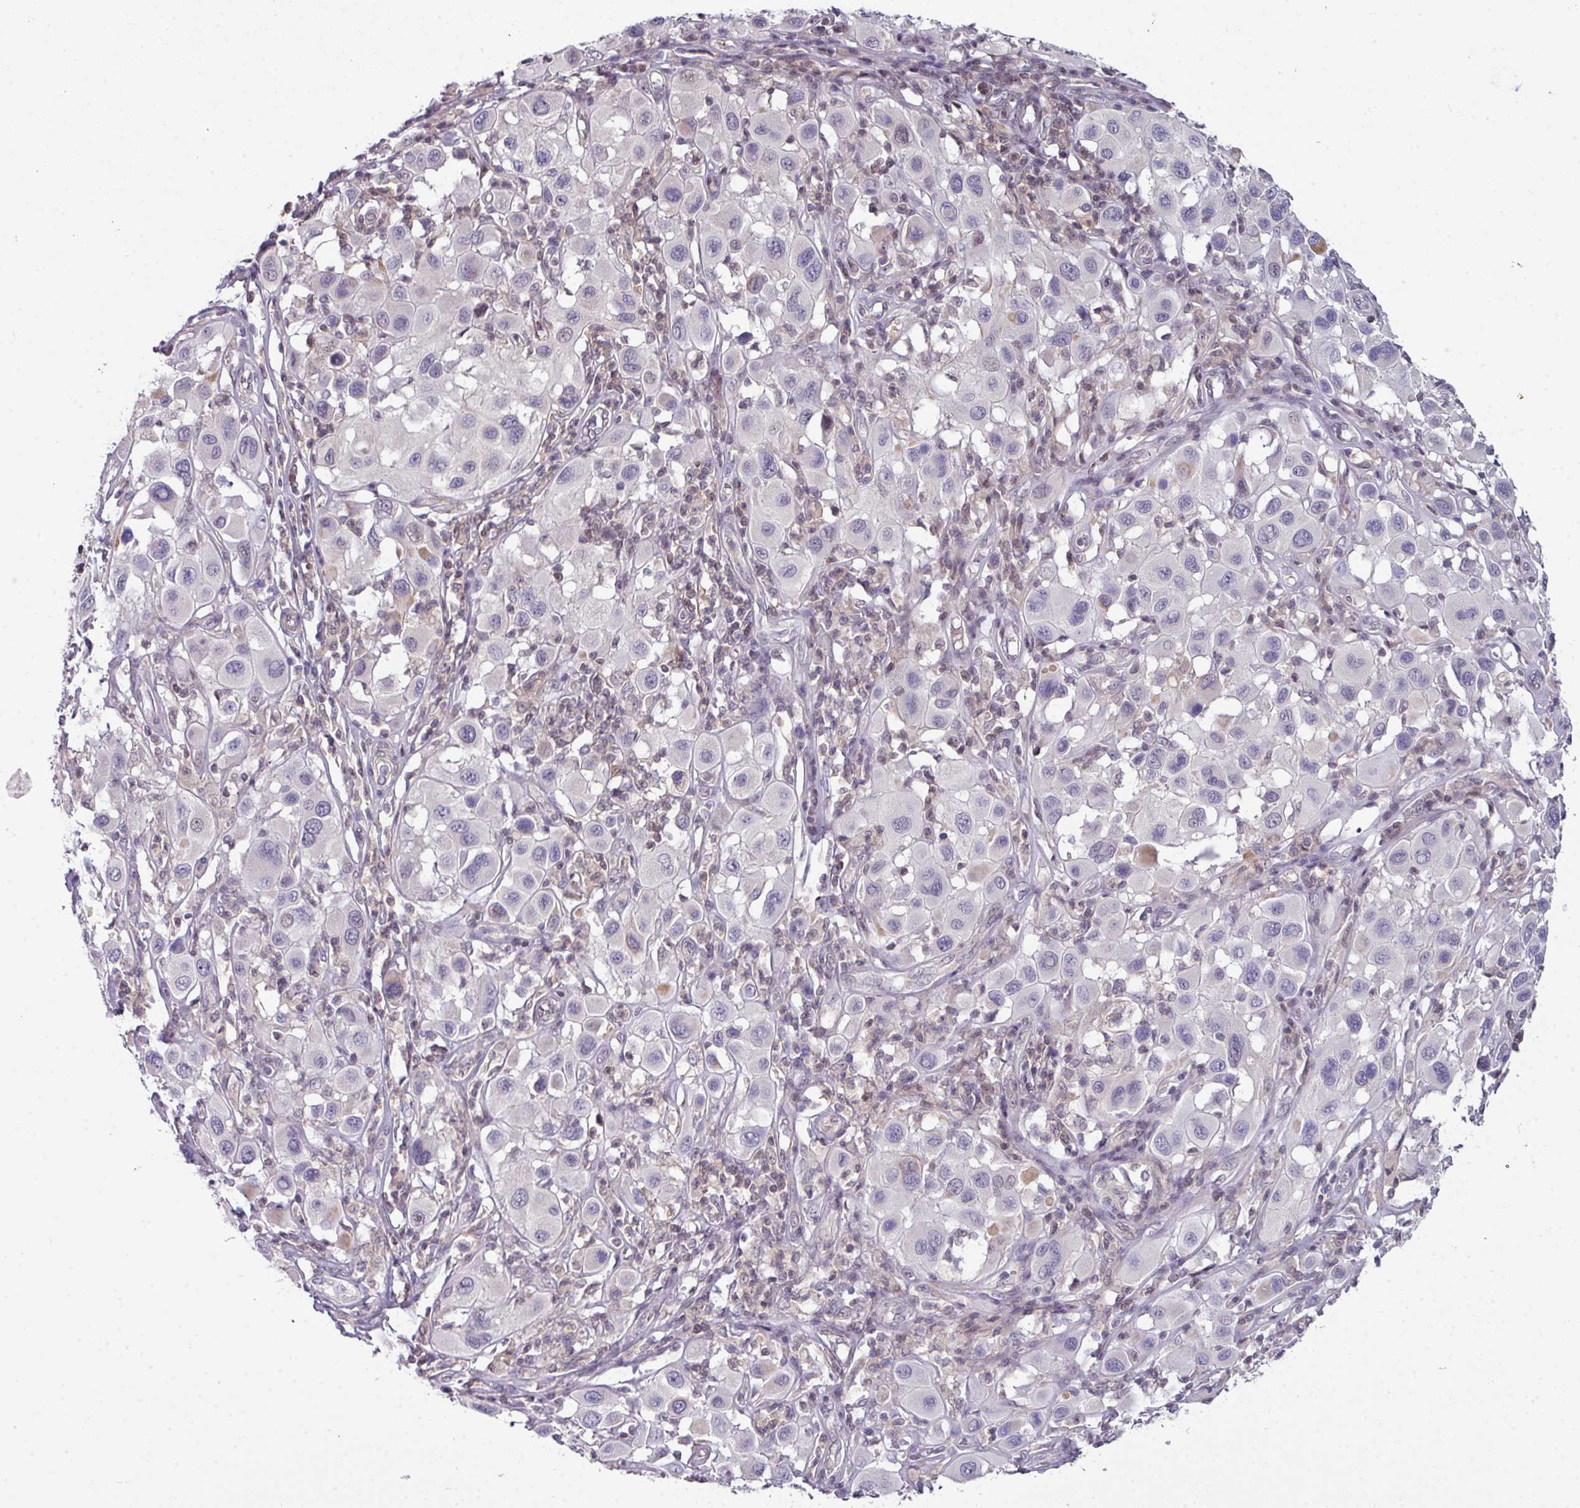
{"staining": {"intensity": "moderate", "quantity": "<25%", "location": "cytoplasmic/membranous"}, "tissue": "melanoma", "cell_type": "Tumor cells", "image_type": "cancer", "snomed": [{"axis": "morphology", "description": "Malignant melanoma, Metastatic site"}, {"axis": "topography", "description": "Skin"}], "caption": "This is a histology image of IHC staining of melanoma, which shows moderate staining in the cytoplasmic/membranous of tumor cells.", "gene": "STAT5A", "patient": {"sex": "male", "age": 41}}